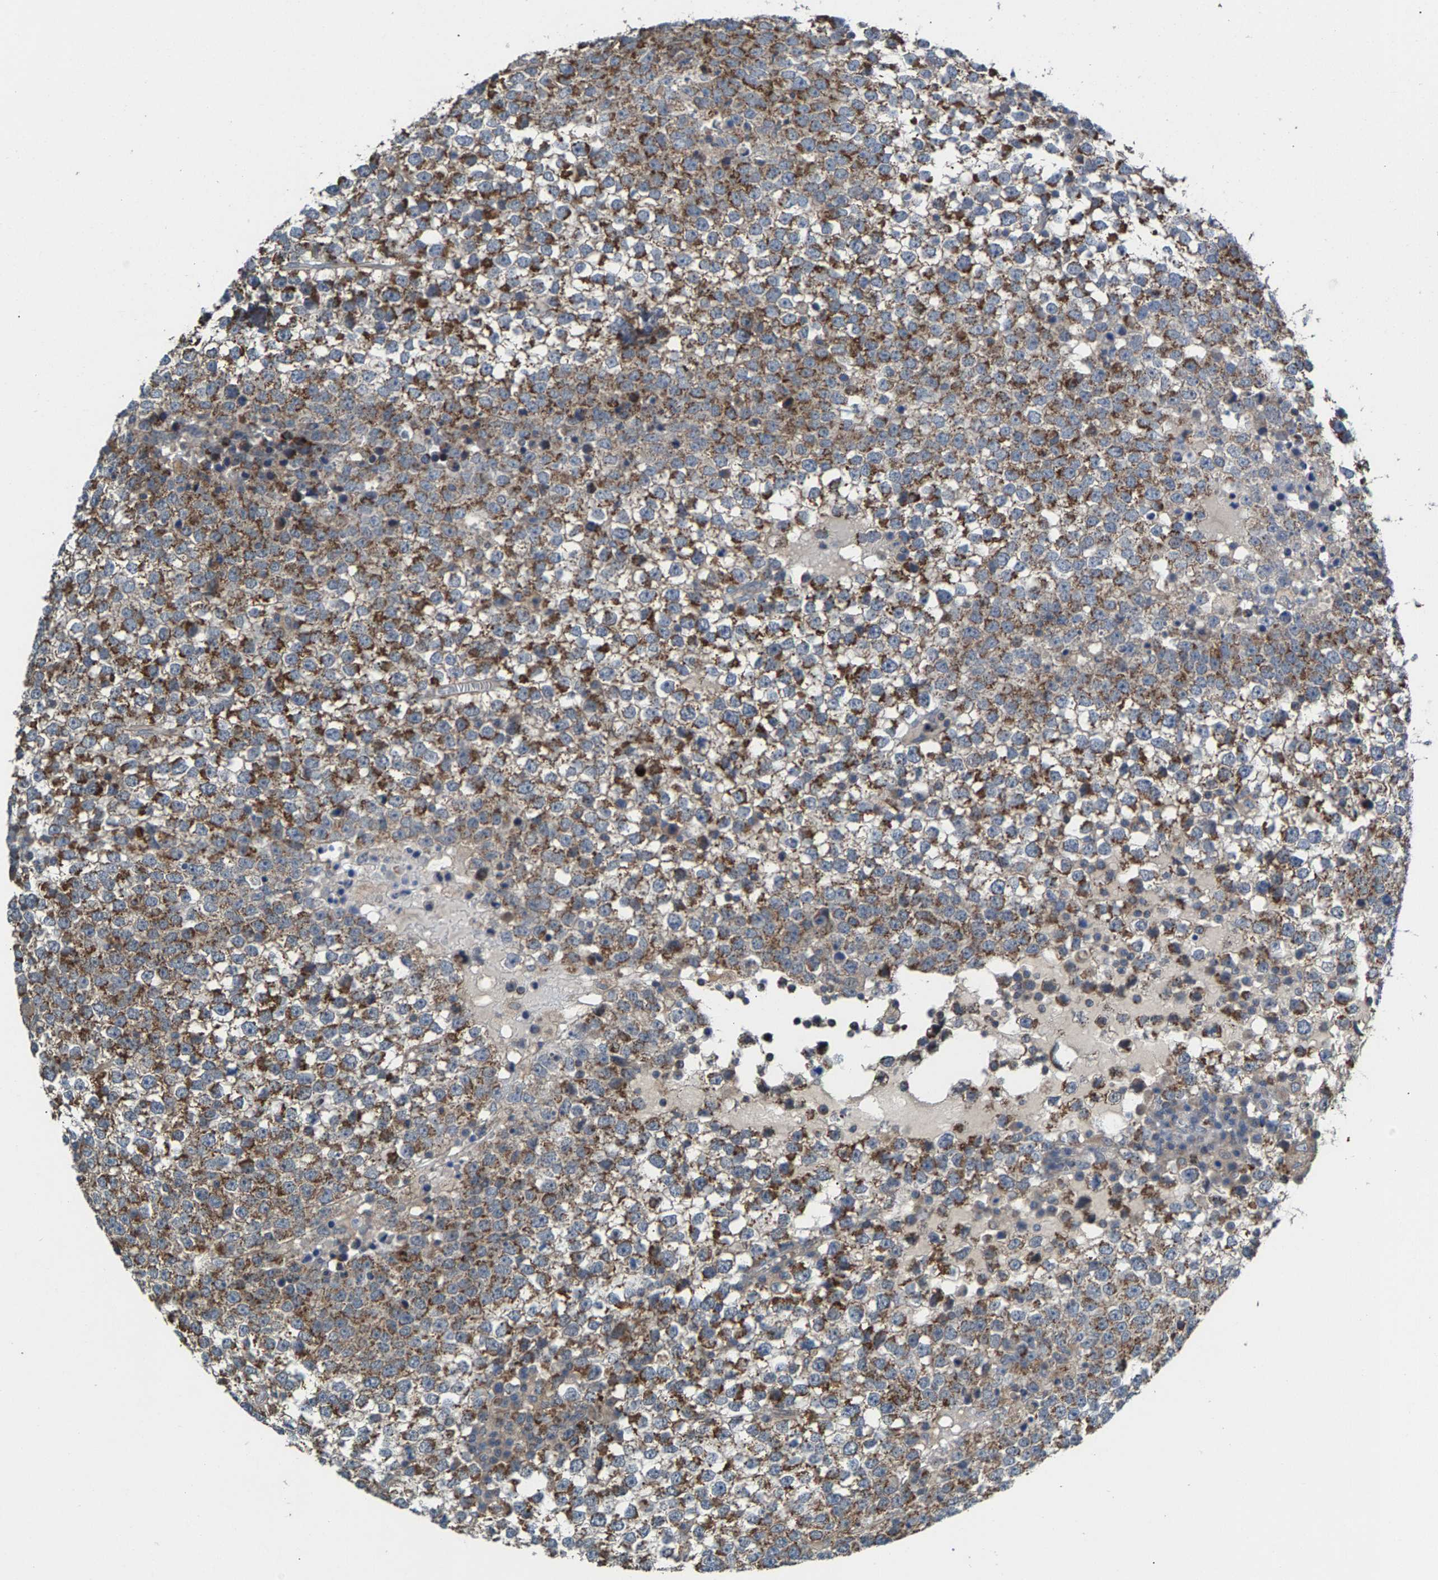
{"staining": {"intensity": "moderate", "quantity": ">75%", "location": "cytoplasmic/membranous"}, "tissue": "testis cancer", "cell_type": "Tumor cells", "image_type": "cancer", "snomed": [{"axis": "morphology", "description": "Seminoma, NOS"}, {"axis": "topography", "description": "Testis"}], "caption": "High-magnification brightfield microscopy of testis seminoma stained with DAB (brown) and counterstained with hematoxylin (blue). tumor cells exhibit moderate cytoplasmic/membranous expression is seen in approximately>75% of cells.", "gene": "MRM1", "patient": {"sex": "male", "age": 65}}